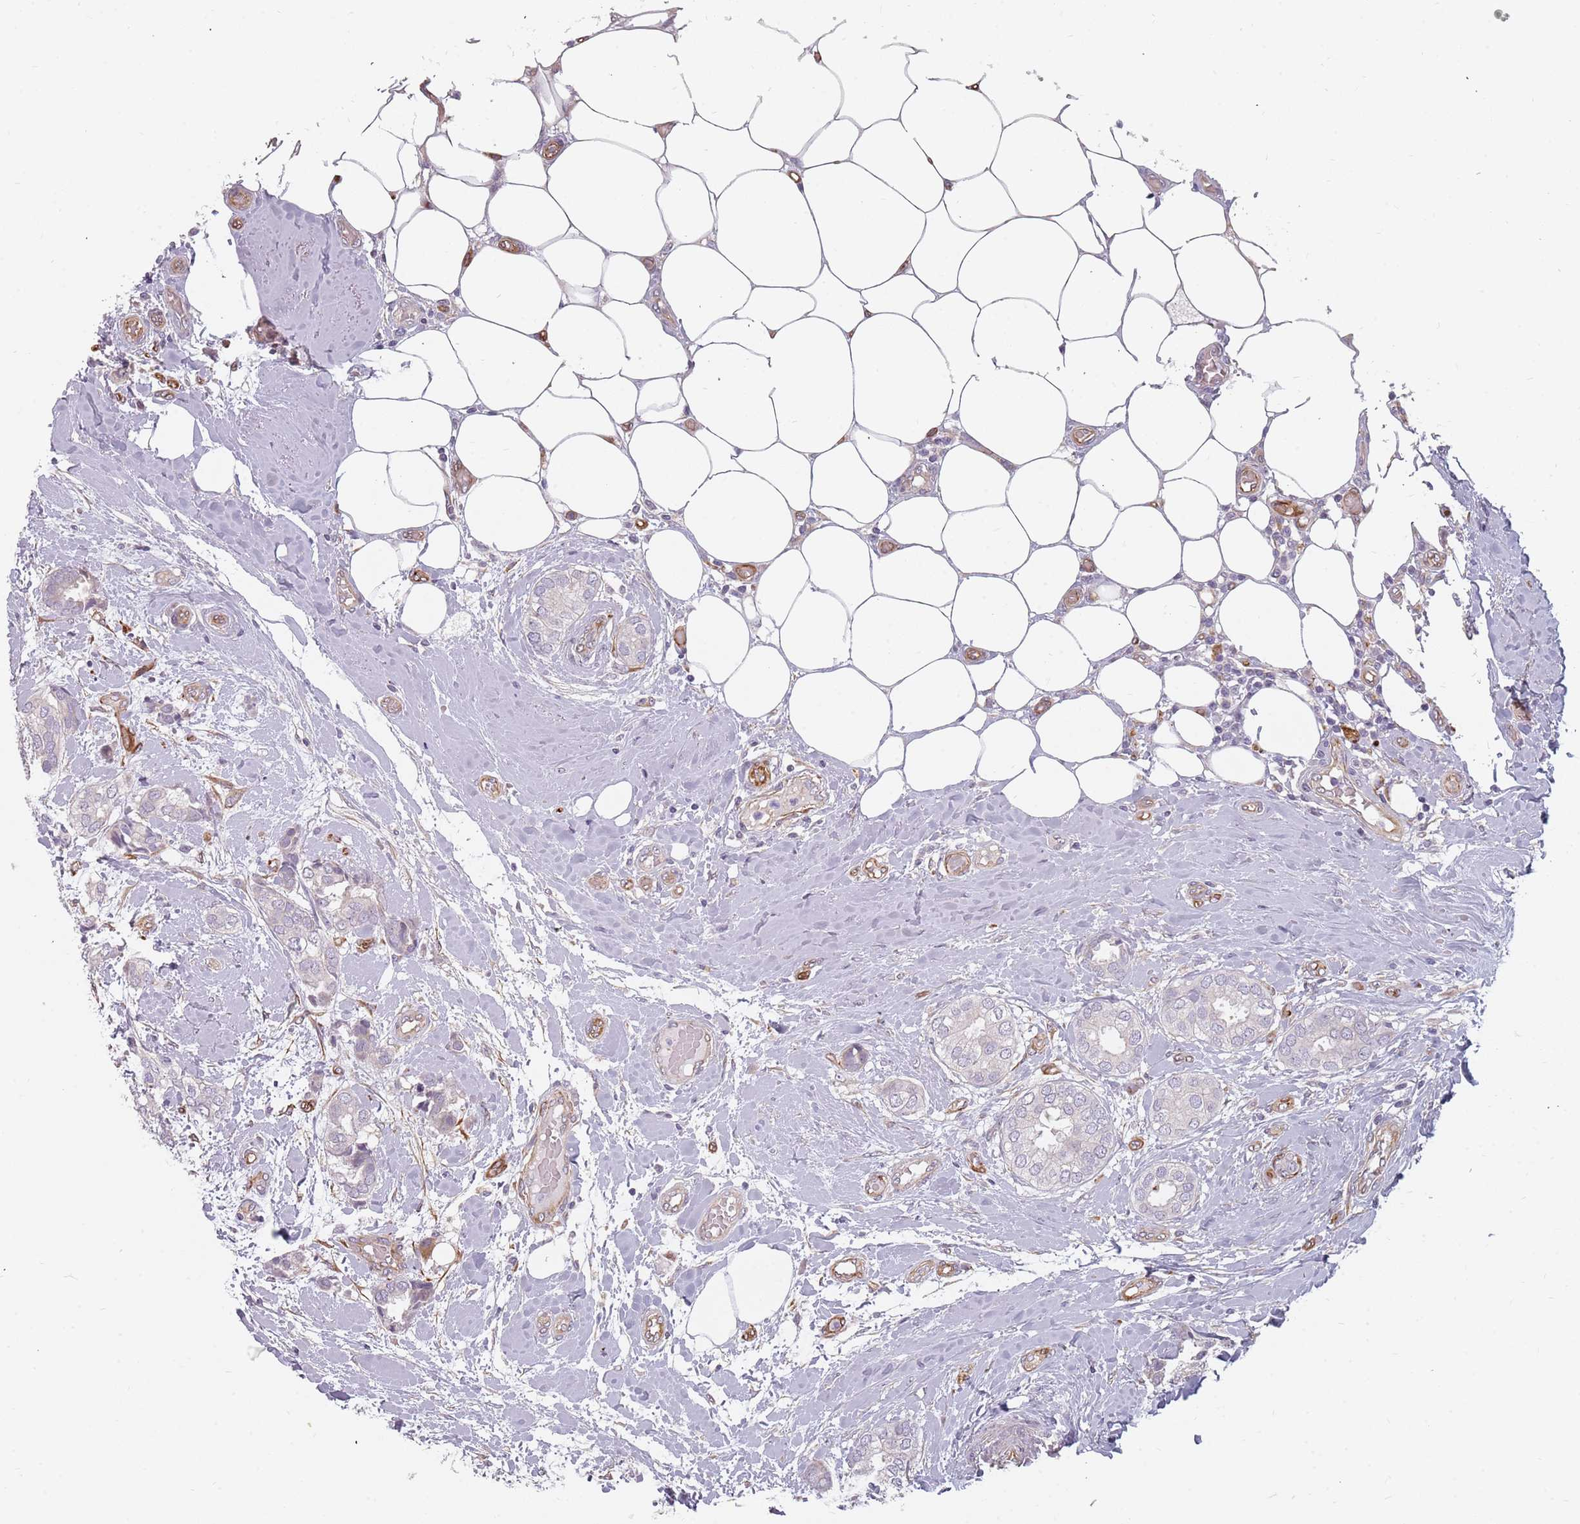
{"staining": {"intensity": "negative", "quantity": "none", "location": "none"}, "tissue": "breast cancer", "cell_type": "Tumor cells", "image_type": "cancer", "snomed": [{"axis": "morphology", "description": "Duct carcinoma"}, {"axis": "topography", "description": "Breast"}], "caption": "The immunohistochemistry (IHC) histopathology image has no significant staining in tumor cells of breast cancer (infiltrating ductal carcinoma) tissue. Brightfield microscopy of immunohistochemistry (IHC) stained with DAB (brown) and hematoxylin (blue), captured at high magnification.", "gene": "GAS2L3", "patient": {"sex": "female", "age": 73}}